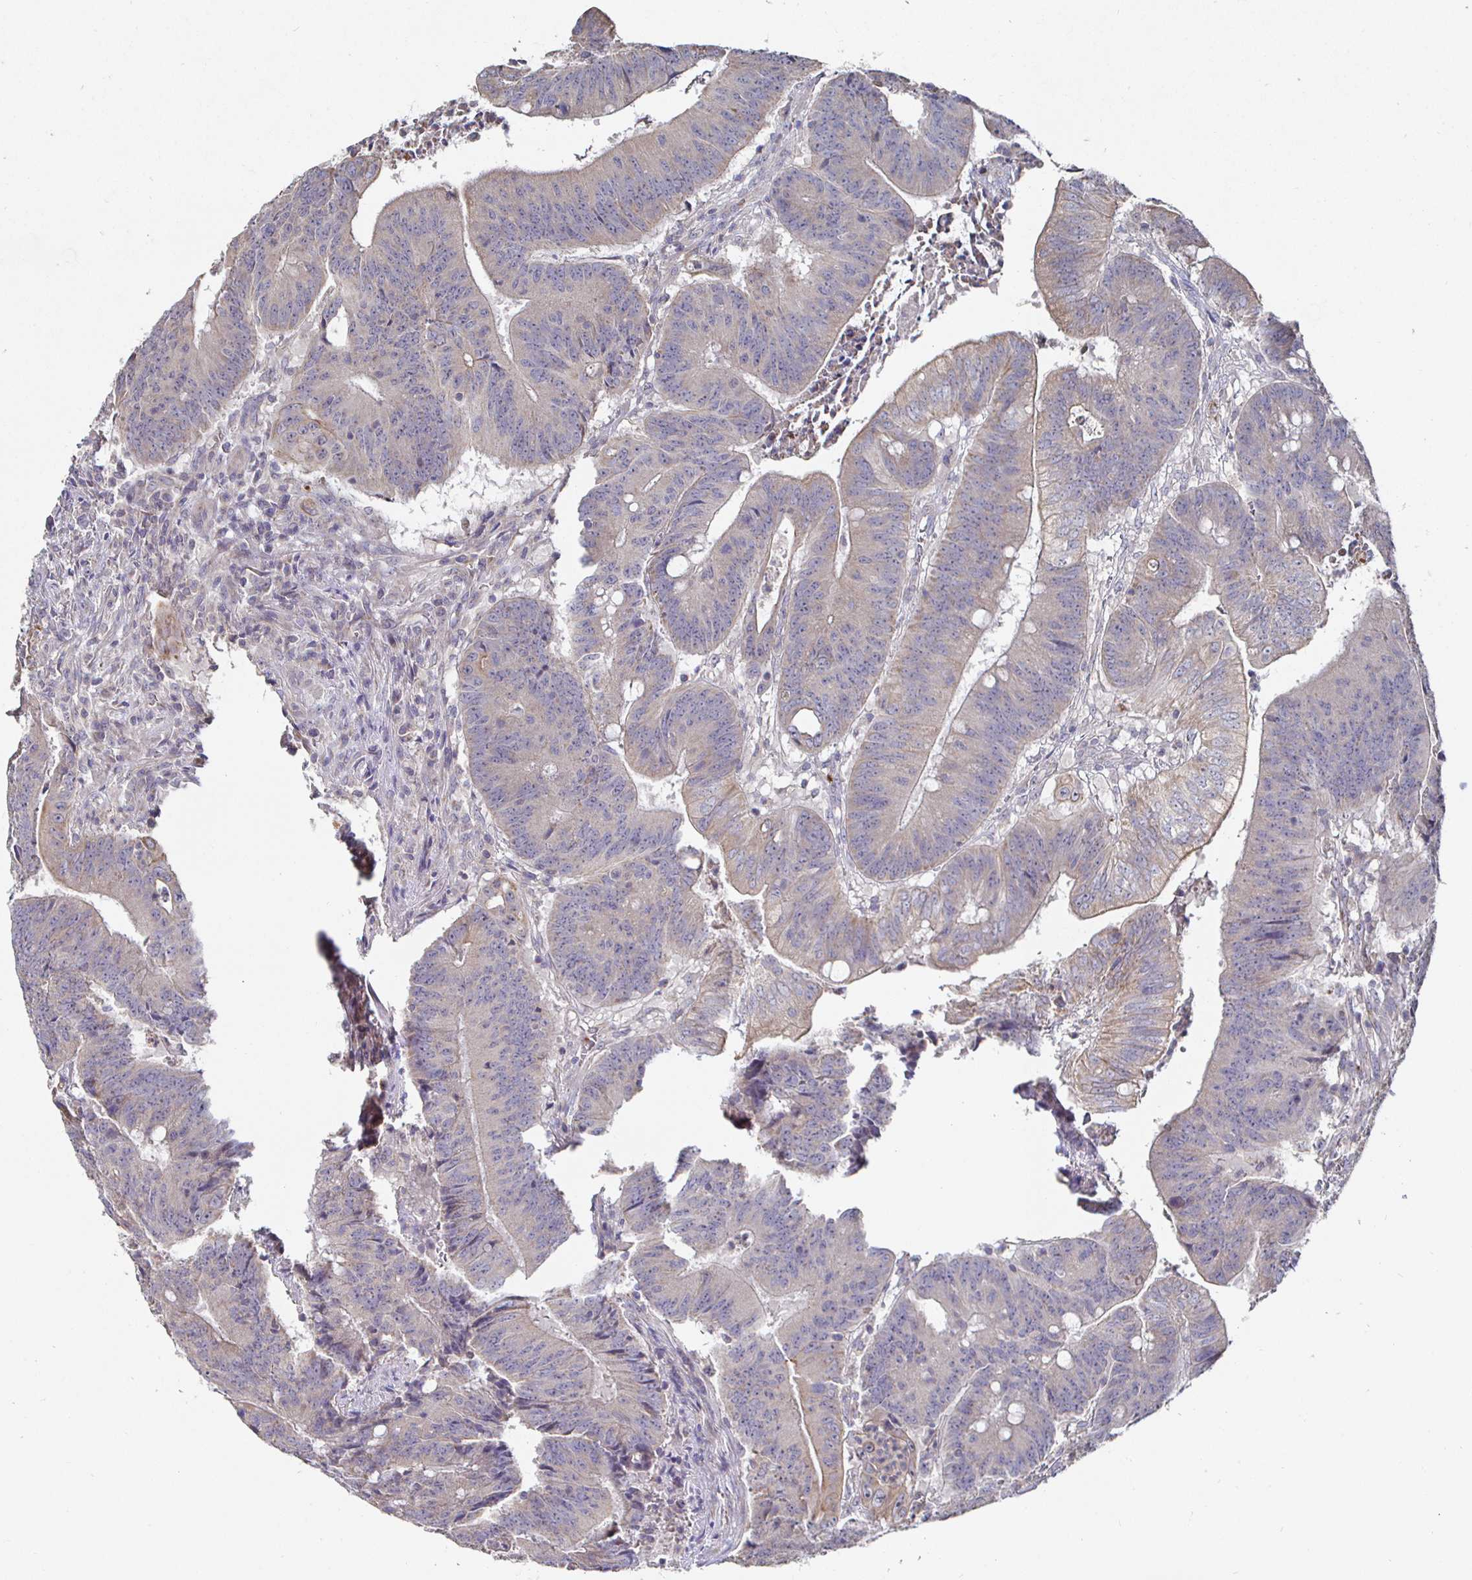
{"staining": {"intensity": "weak", "quantity": ">75%", "location": "cytoplasmic/membranous"}, "tissue": "colorectal cancer", "cell_type": "Tumor cells", "image_type": "cancer", "snomed": [{"axis": "morphology", "description": "Adenocarcinoma, NOS"}, {"axis": "topography", "description": "Colon"}], "caption": "Human colorectal adenocarcinoma stained with a brown dye reveals weak cytoplasmic/membranous positive expression in about >75% of tumor cells.", "gene": "NRSN1", "patient": {"sex": "female", "age": 87}}